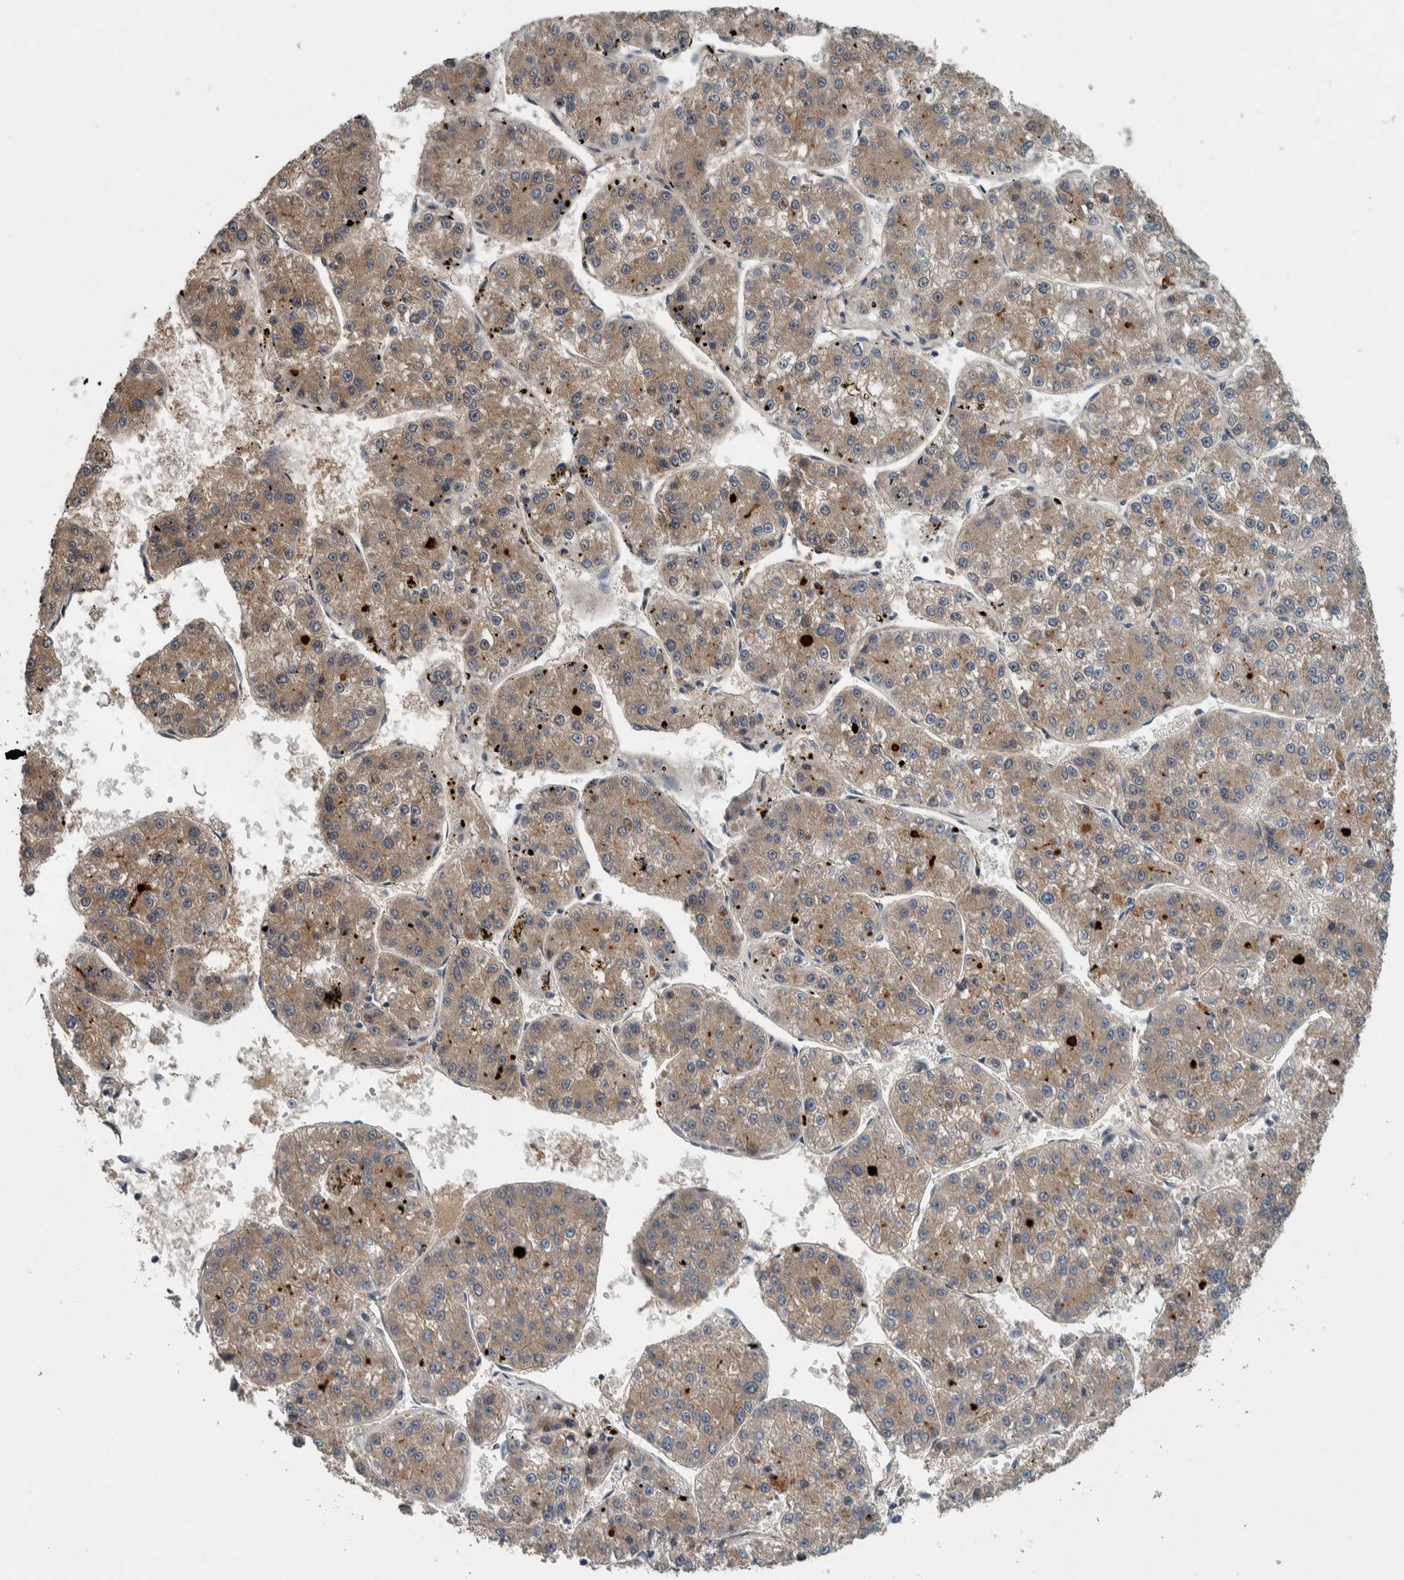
{"staining": {"intensity": "moderate", "quantity": ">75%", "location": "cytoplasmic/membranous"}, "tissue": "liver cancer", "cell_type": "Tumor cells", "image_type": "cancer", "snomed": [{"axis": "morphology", "description": "Carcinoma, Hepatocellular, NOS"}, {"axis": "topography", "description": "Liver"}], "caption": "Liver hepatocellular carcinoma stained with DAB immunohistochemistry (IHC) displays medium levels of moderate cytoplasmic/membranous positivity in about >75% of tumor cells. (Brightfield microscopy of DAB IHC at high magnification).", "gene": "SERPINC1", "patient": {"sex": "female", "age": 73}}